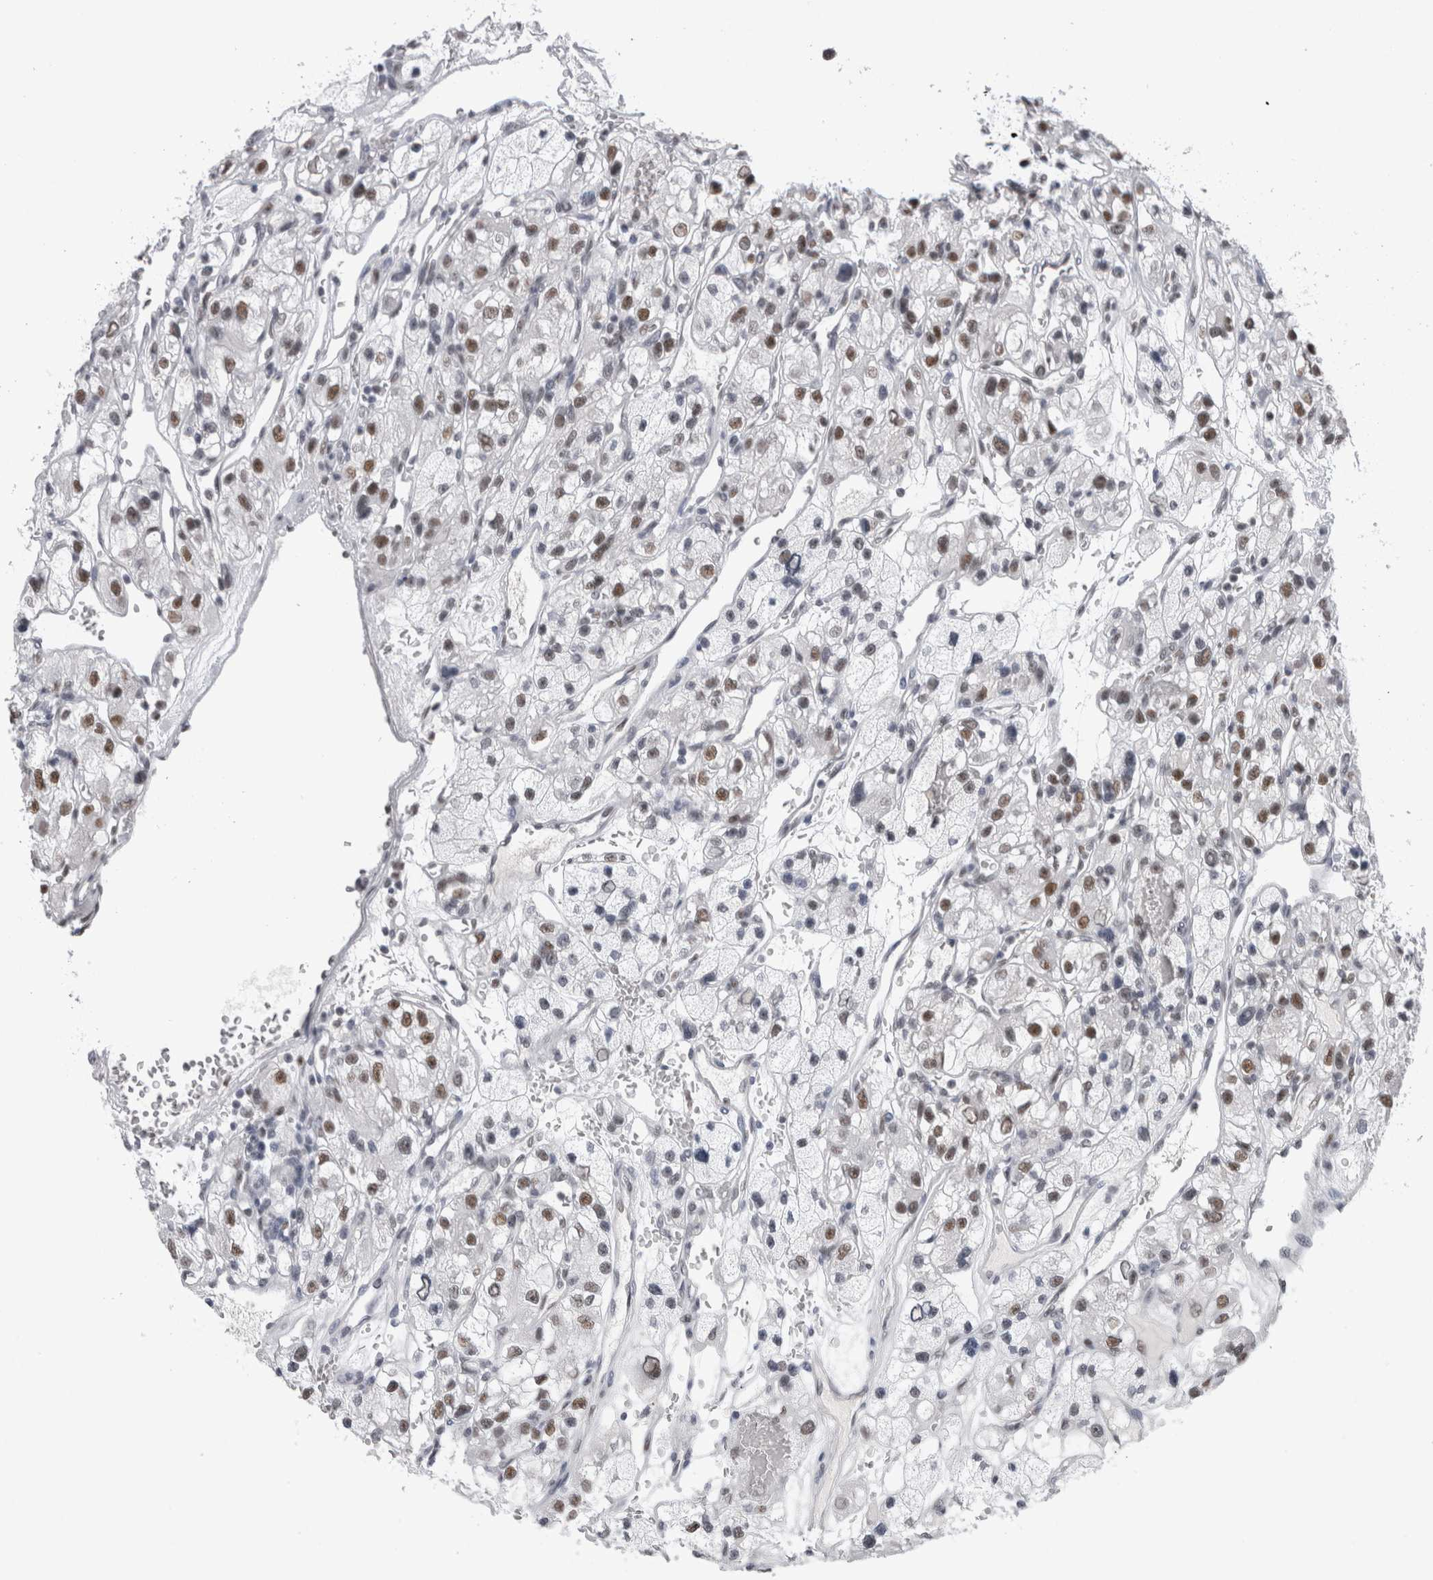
{"staining": {"intensity": "moderate", "quantity": ">75%", "location": "nuclear"}, "tissue": "renal cancer", "cell_type": "Tumor cells", "image_type": "cancer", "snomed": [{"axis": "morphology", "description": "Adenocarcinoma, NOS"}, {"axis": "topography", "description": "Kidney"}], "caption": "A brown stain shows moderate nuclear positivity of a protein in renal adenocarcinoma tumor cells.", "gene": "API5", "patient": {"sex": "female", "age": 57}}